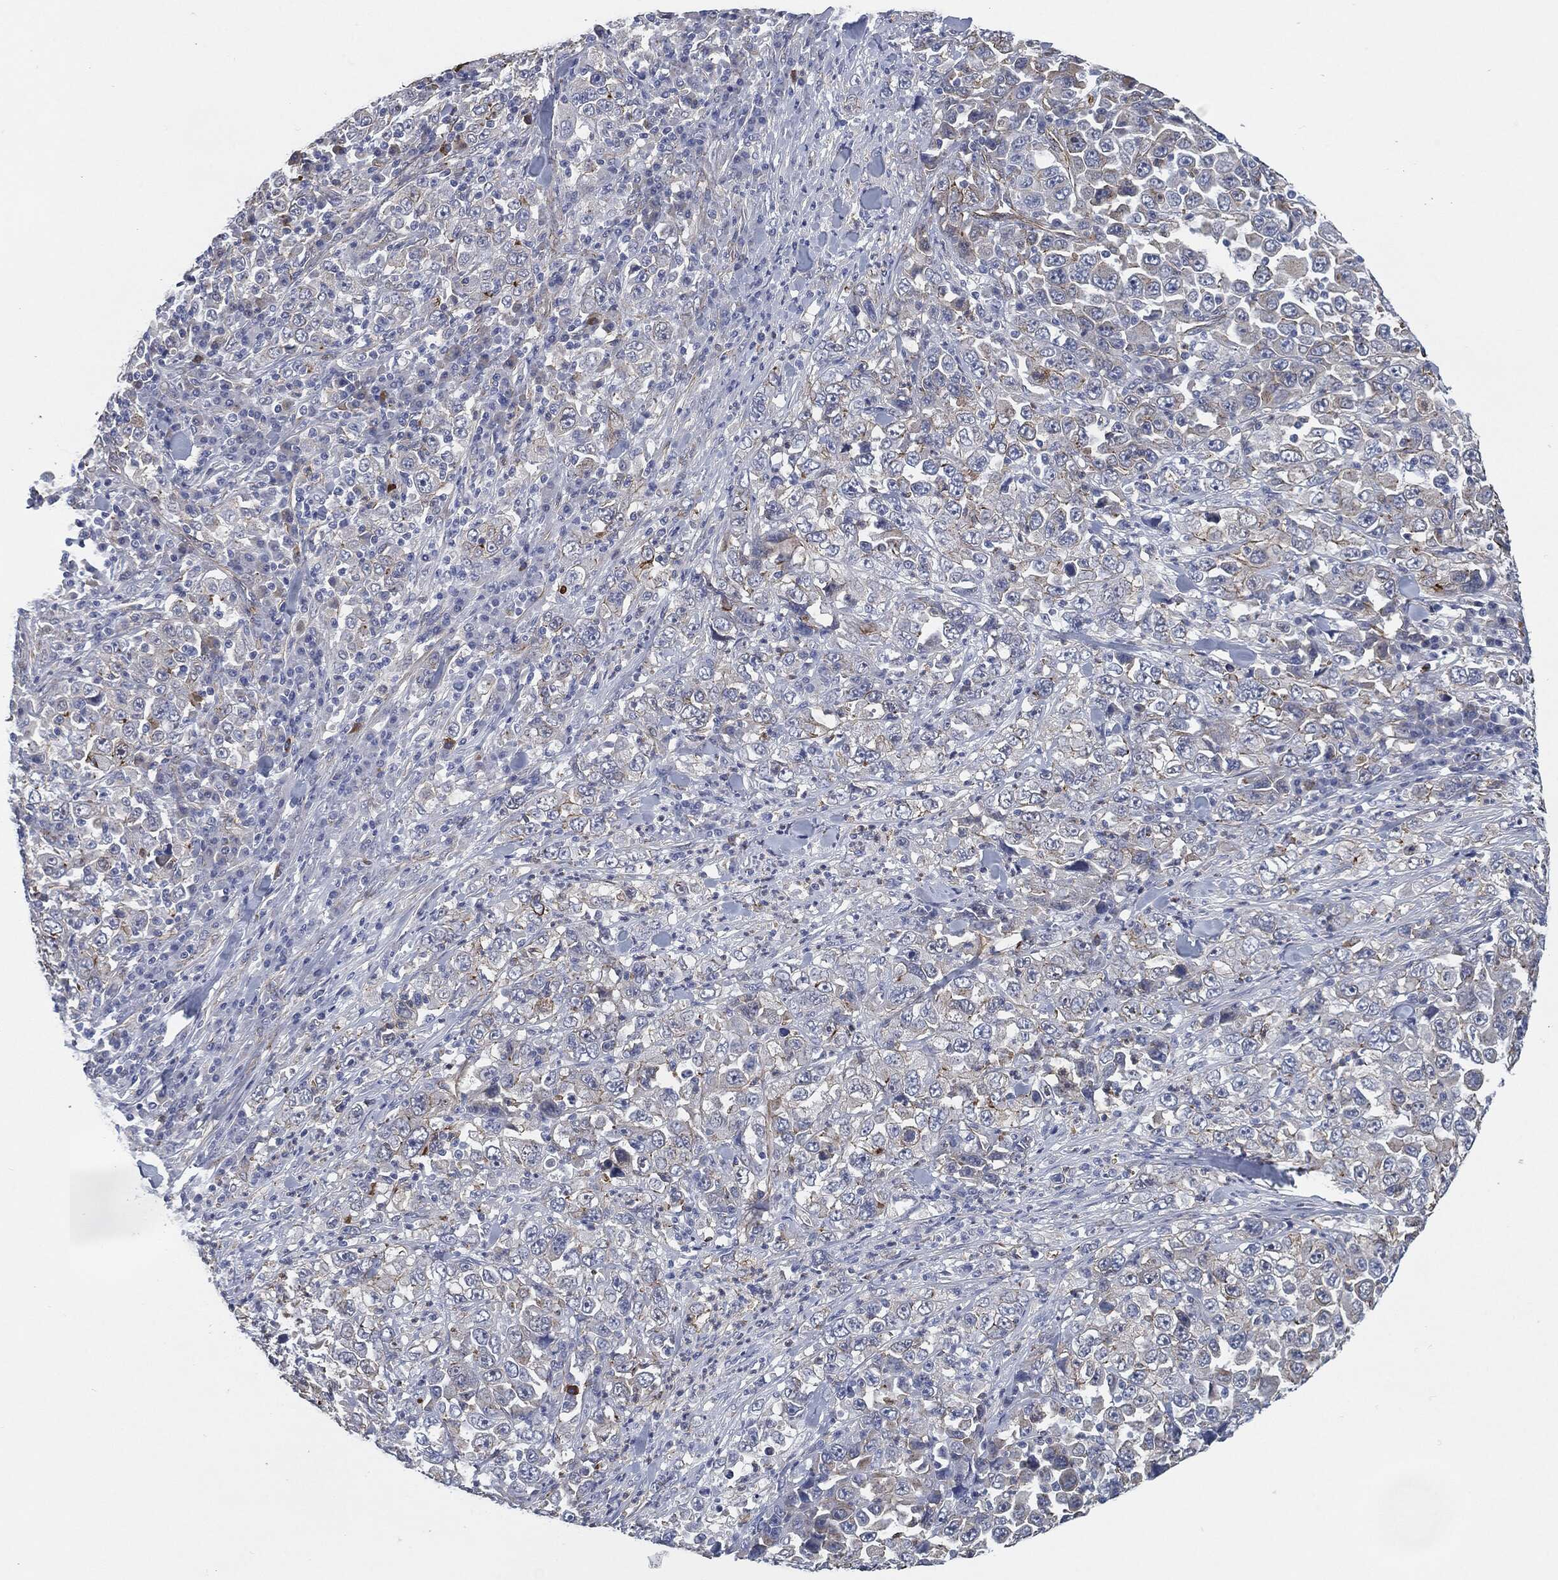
{"staining": {"intensity": "weak", "quantity": "<25%", "location": "cytoplasmic/membranous"}, "tissue": "stomach cancer", "cell_type": "Tumor cells", "image_type": "cancer", "snomed": [{"axis": "morphology", "description": "Normal tissue, NOS"}, {"axis": "morphology", "description": "Adenocarcinoma, NOS"}, {"axis": "topography", "description": "Stomach, upper"}, {"axis": "topography", "description": "Stomach"}], "caption": "Immunohistochemistry histopathology image of neoplastic tissue: human adenocarcinoma (stomach) stained with DAB (3,3'-diaminobenzidine) exhibits no significant protein staining in tumor cells. (DAB (3,3'-diaminobenzidine) immunohistochemistry (IHC), high magnification).", "gene": "SVIL", "patient": {"sex": "male", "age": 59}}